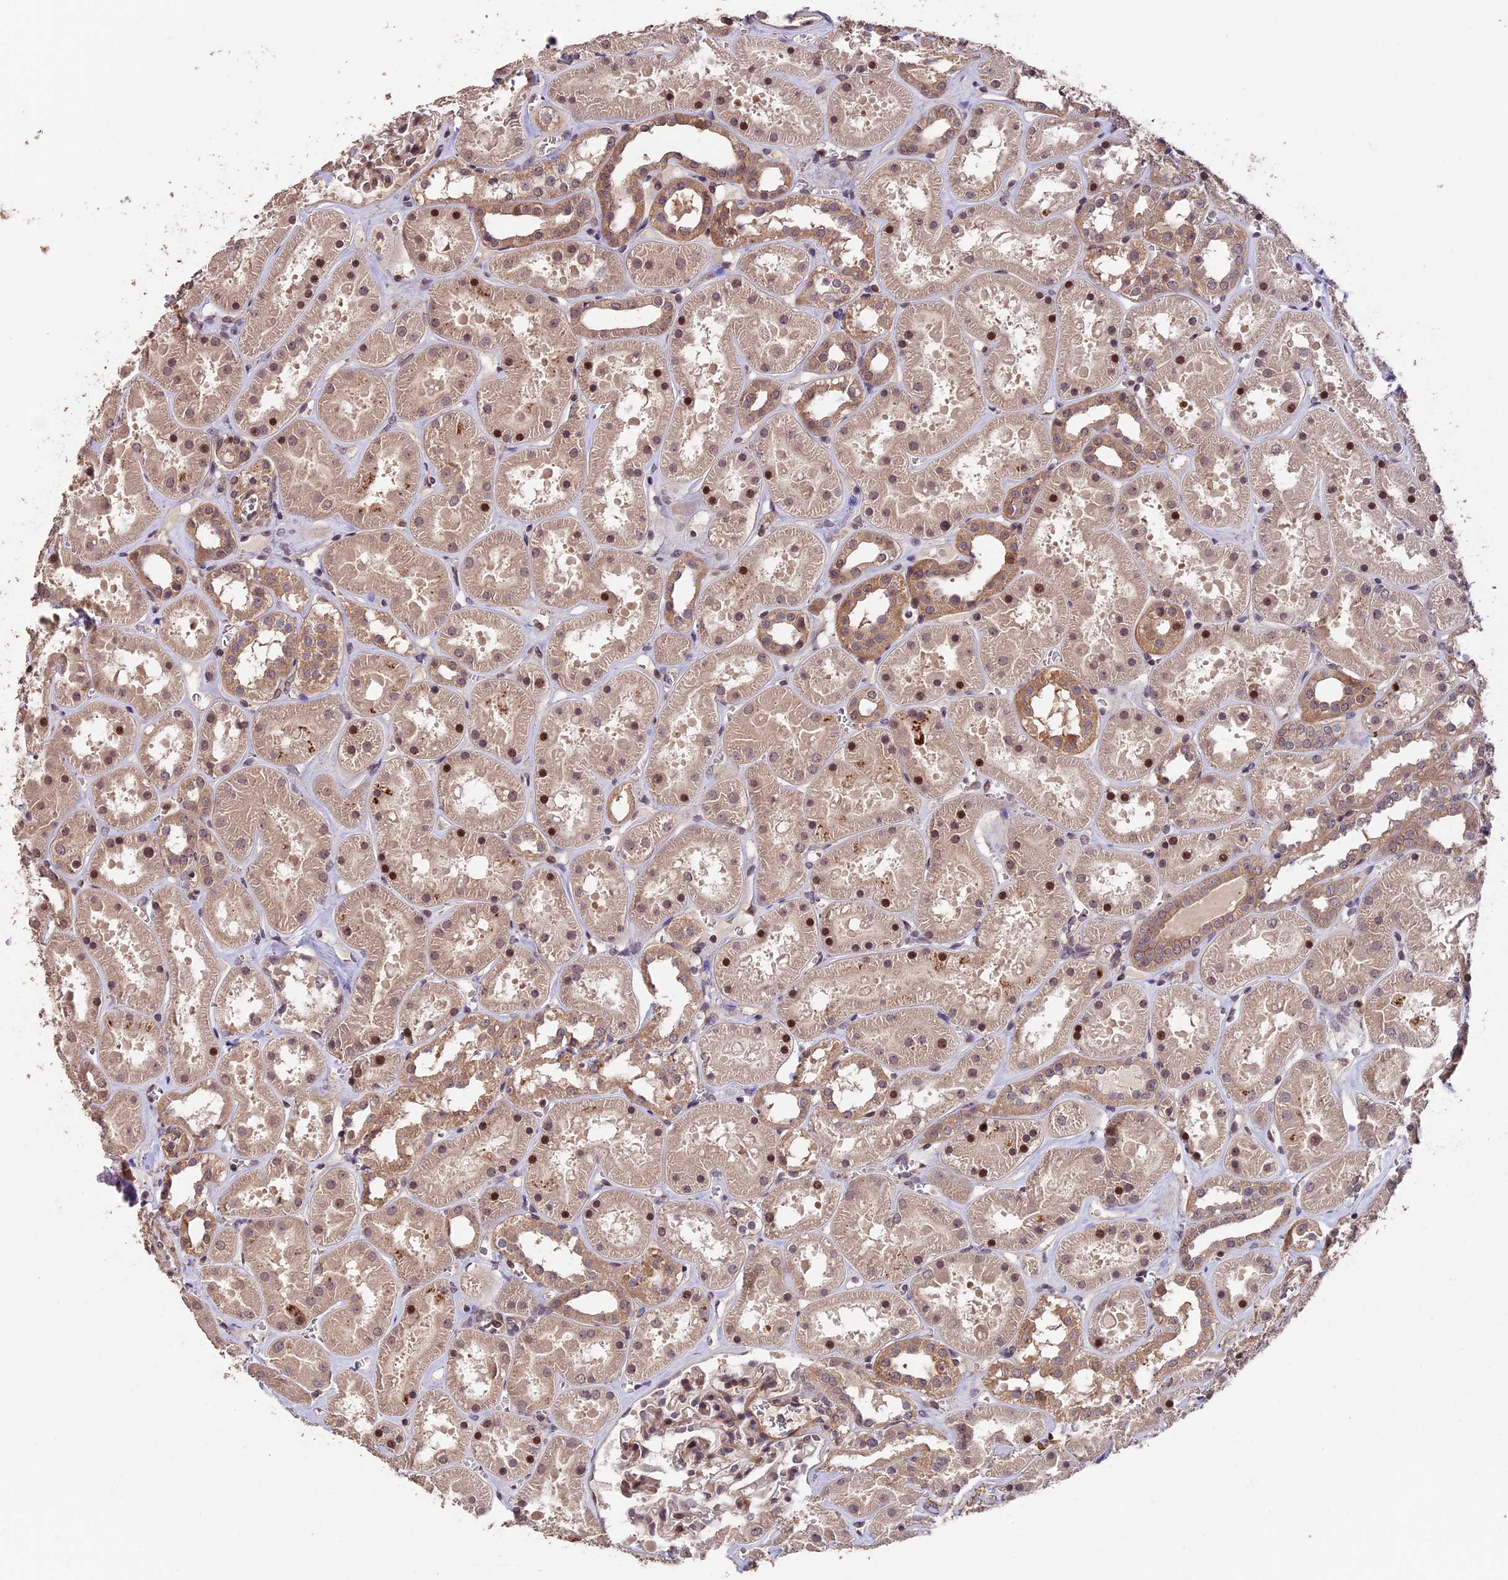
{"staining": {"intensity": "weak", "quantity": "25%-75%", "location": "cytoplasmic/membranous"}, "tissue": "kidney", "cell_type": "Cells in glomeruli", "image_type": "normal", "snomed": [{"axis": "morphology", "description": "Normal tissue, NOS"}, {"axis": "topography", "description": "Kidney"}], "caption": "Kidney stained with DAB immunohistochemistry demonstrates low levels of weak cytoplasmic/membranous positivity in approximately 25%-75% of cells in glomeruli. (IHC, brightfield microscopy, high magnification).", "gene": "GNB5", "patient": {"sex": "female", "age": 41}}